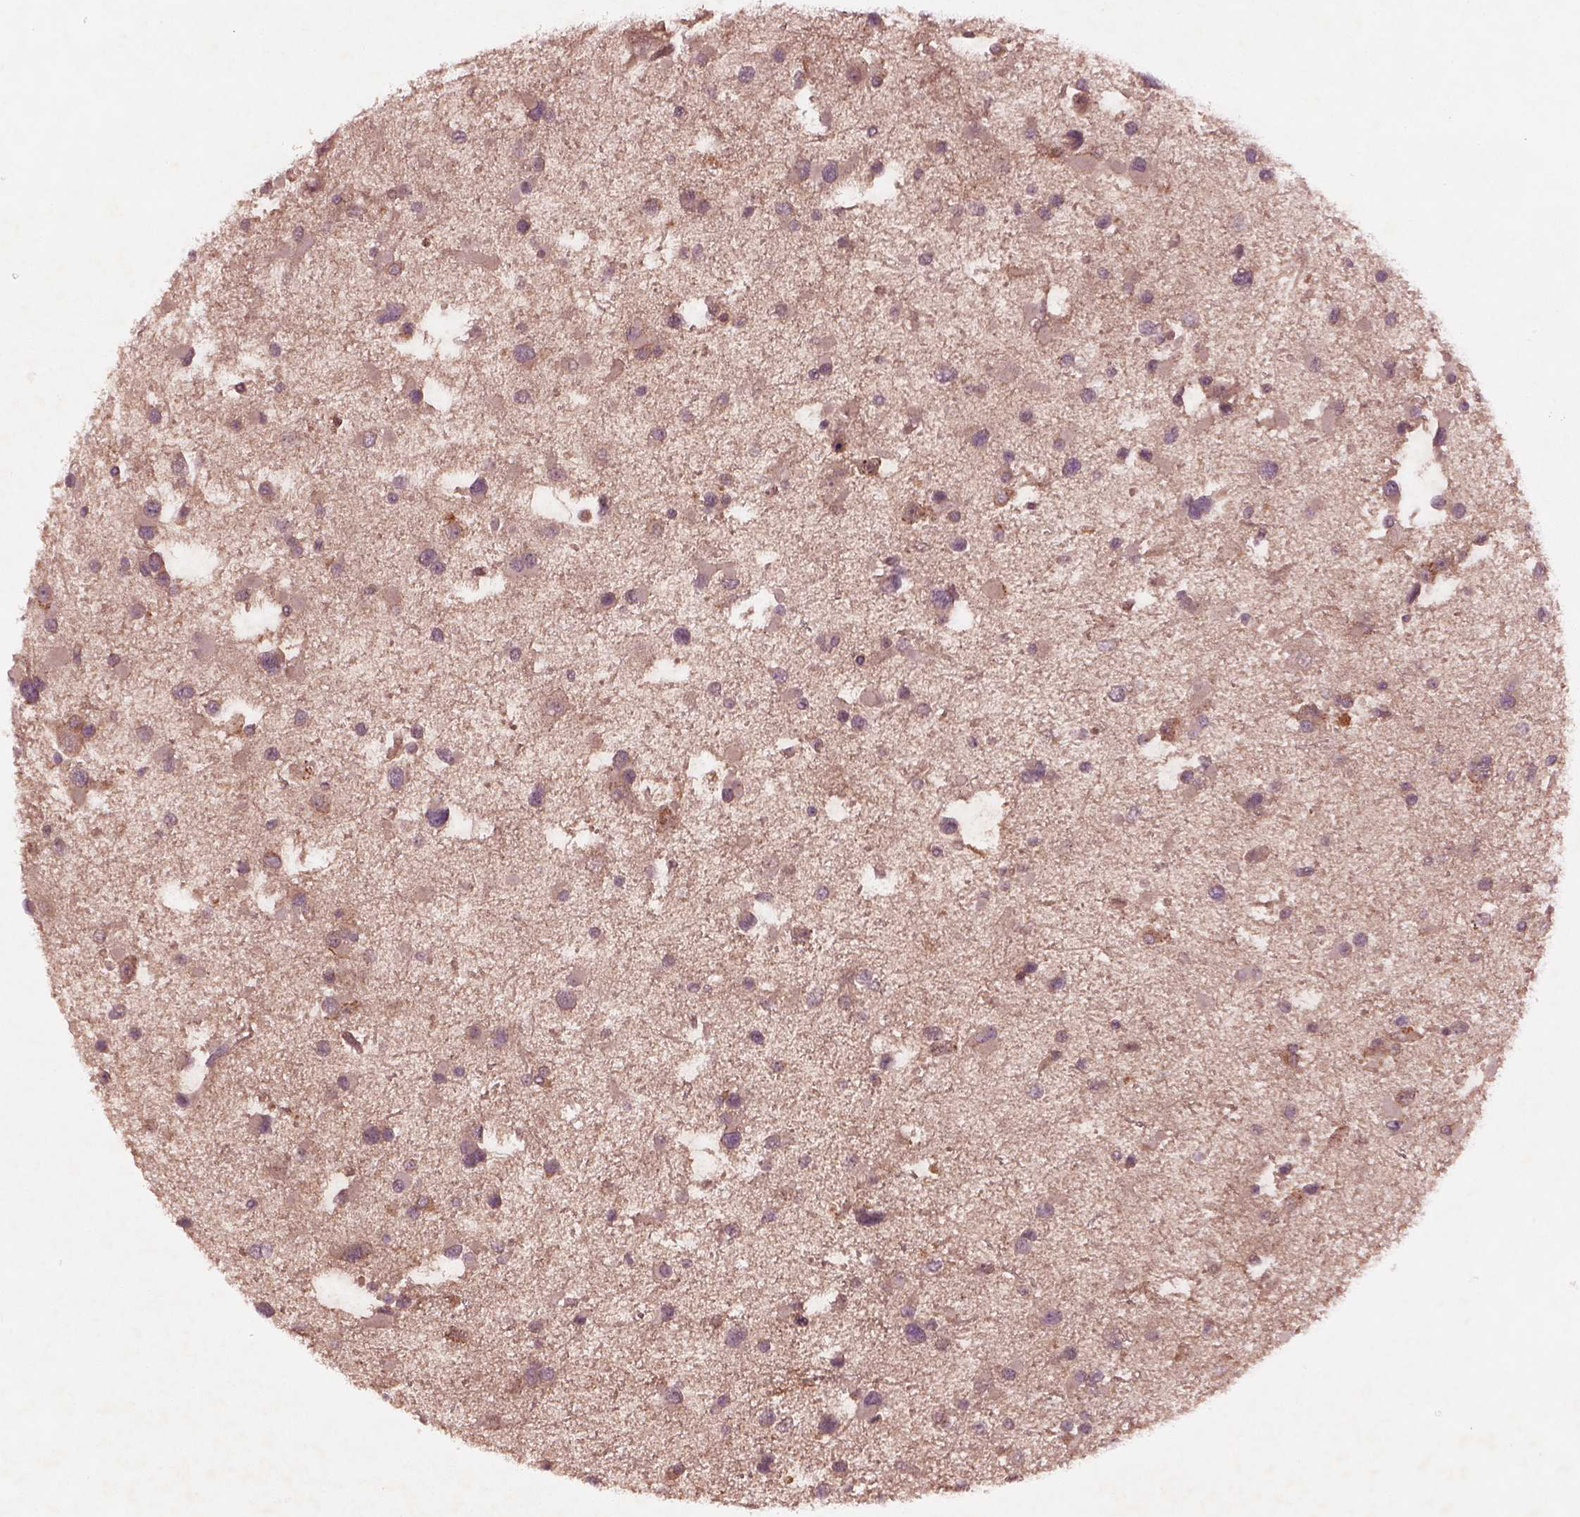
{"staining": {"intensity": "moderate", "quantity": "<25%", "location": "cytoplasmic/membranous"}, "tissue": "glioma", "cell_type": "Tumor cells", "image_type": "cancer", "snomed": [{"axis": "morphology", "description": "Glioma, malignant, Low grade"}, {"axis": "topography", "description": "Brain"}], "caption": "There is low levels of moderate cytoplasmic/membranous staining in tumor cells of low-grade glioma (malignant), as demonstrated by immunohistochemical staining (brown color).", "gene": "FAM234A", "patient": {"sex": "female", "age": 32}}